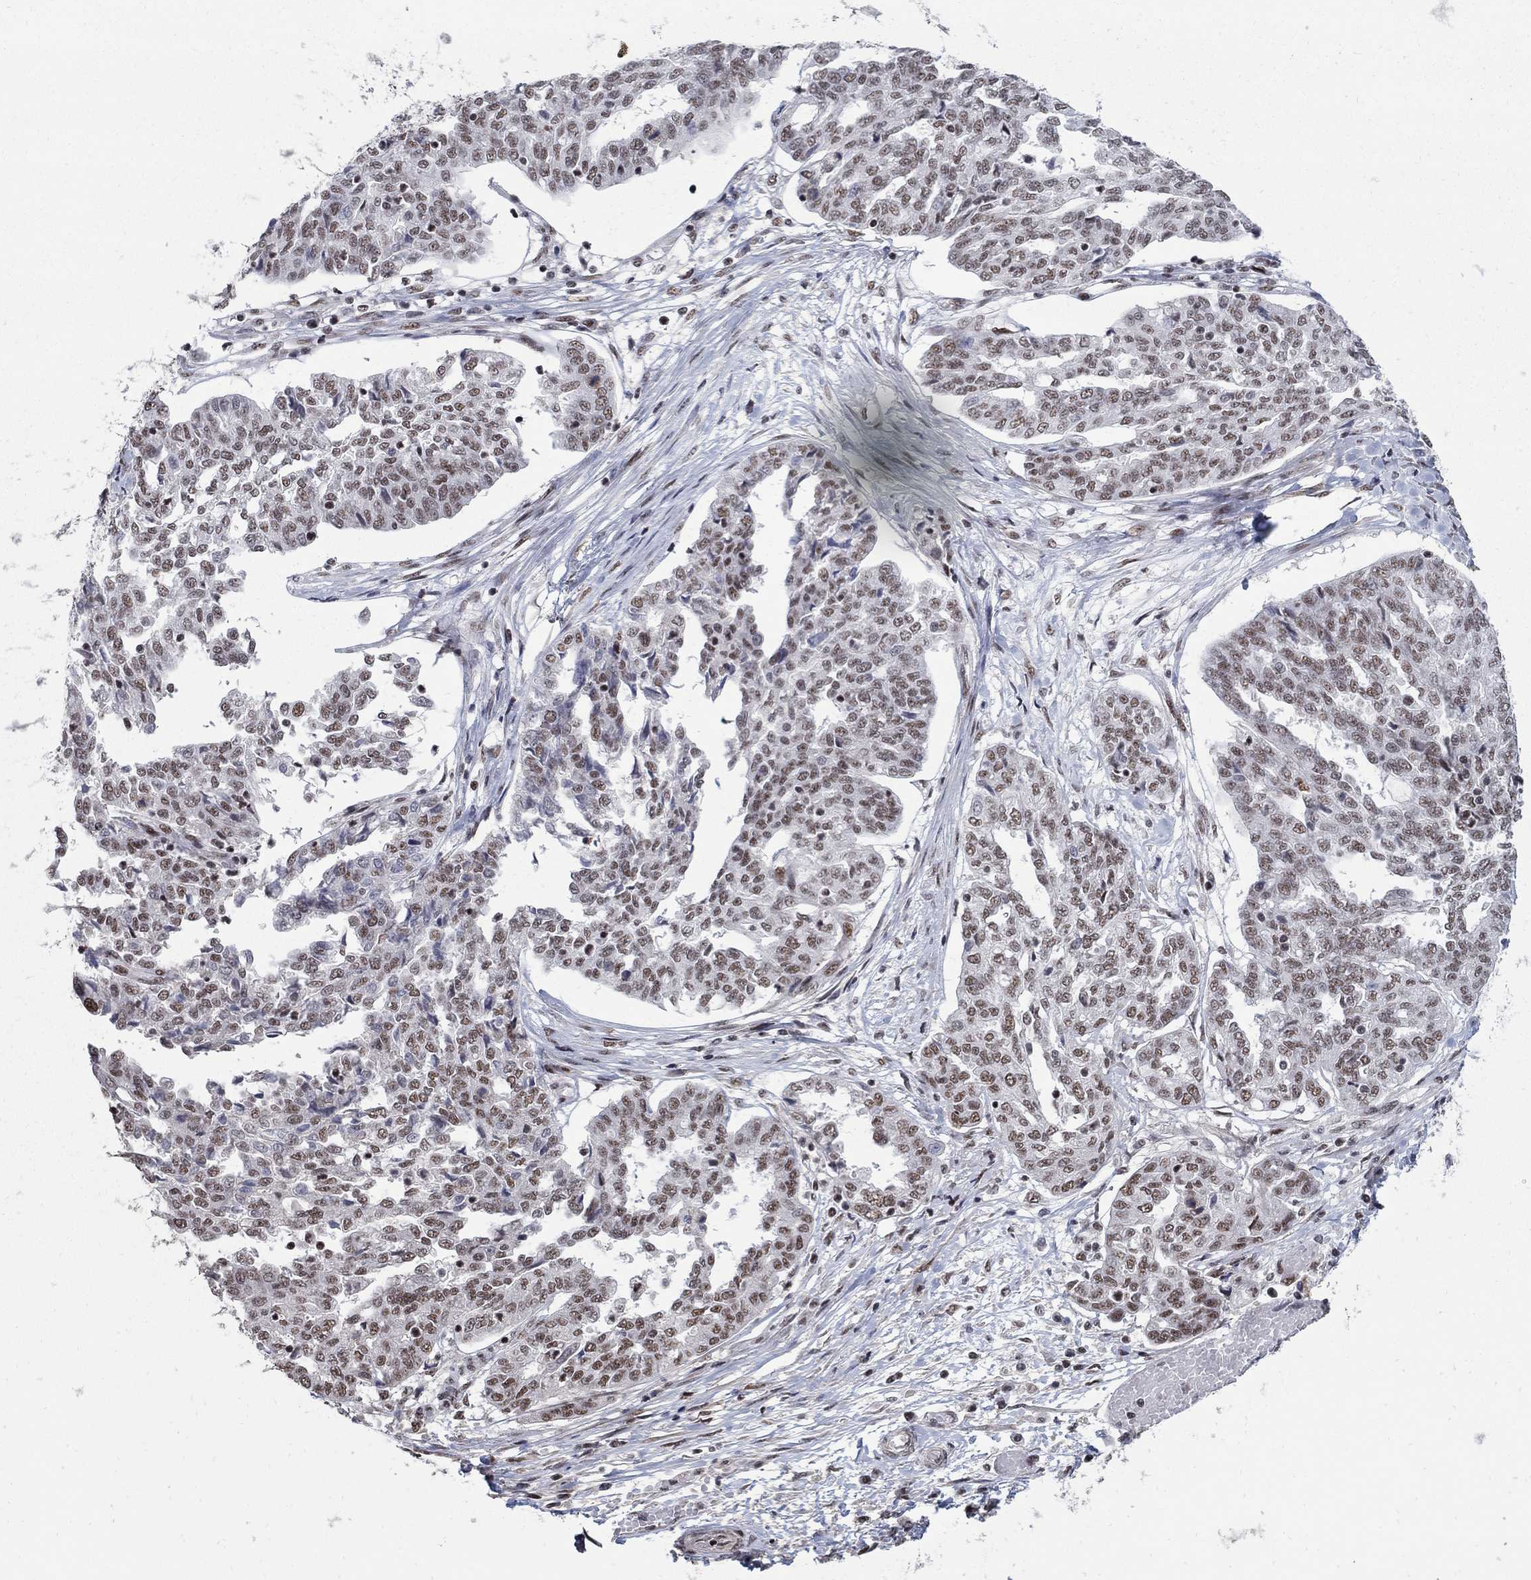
{"staining": {"intensity": "moderate", "quantity": ">75%", "location": "nuclear"}, "tissue": "ovarian cancer", "cell_type": "Tumor cells", "image_type": "cancer", "snomed": [{"axis": "morphology", "description": "Cystadenocarcinoma, serous, NOS"}, {"axis": "topography", "description": "Ovary"}], "caption": "Ovarian cancer (serous cystadenocarcinoma) stained with a brown dye displays moderate nuclear positive positivity in about >75% of tumor cells.", "gene": "PNISR", "patient": {"sex": "female", "age": 67}}